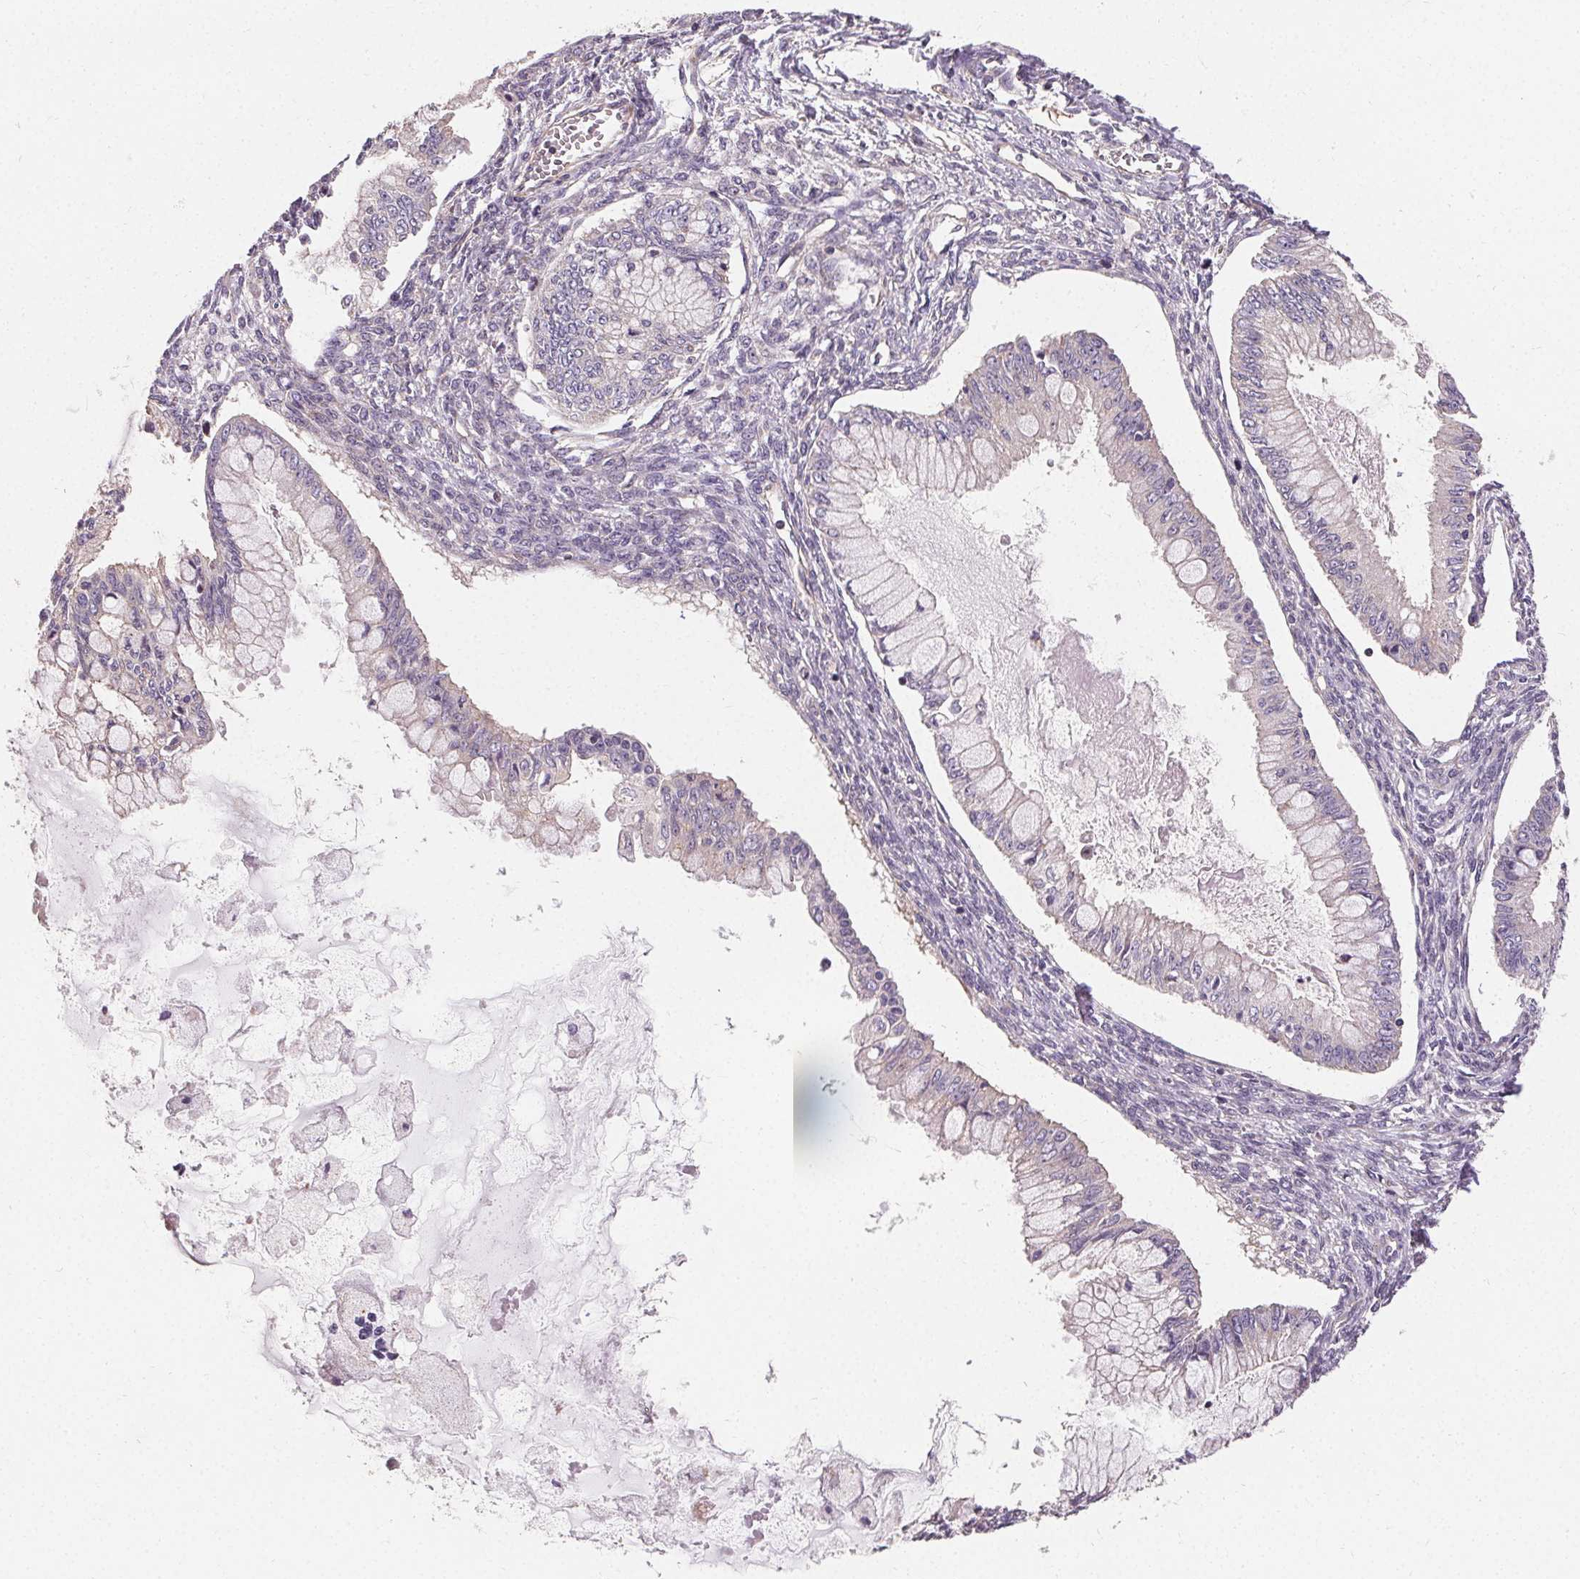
{"staining": {"intensity": "negative", "quantity": "none", "location": "none"}, "tissue": "ovarian cancer", "cell_type": "Tumor cells", "image_type": "cancer", "snomed": [{"axis": "morphology", "description": "Cystadenocarcinoma, mucinous, NOS"}, {"axis": "topography", "description": "Ovary"}], "caption": "This is an immunohistochemistry micrograph of human ovarian cancer (mucinous cystadenocarcinoma). There is no positivity in tumor cells.", "gene": "APLP1", "patient": {"sex": "female", "age": 34}}